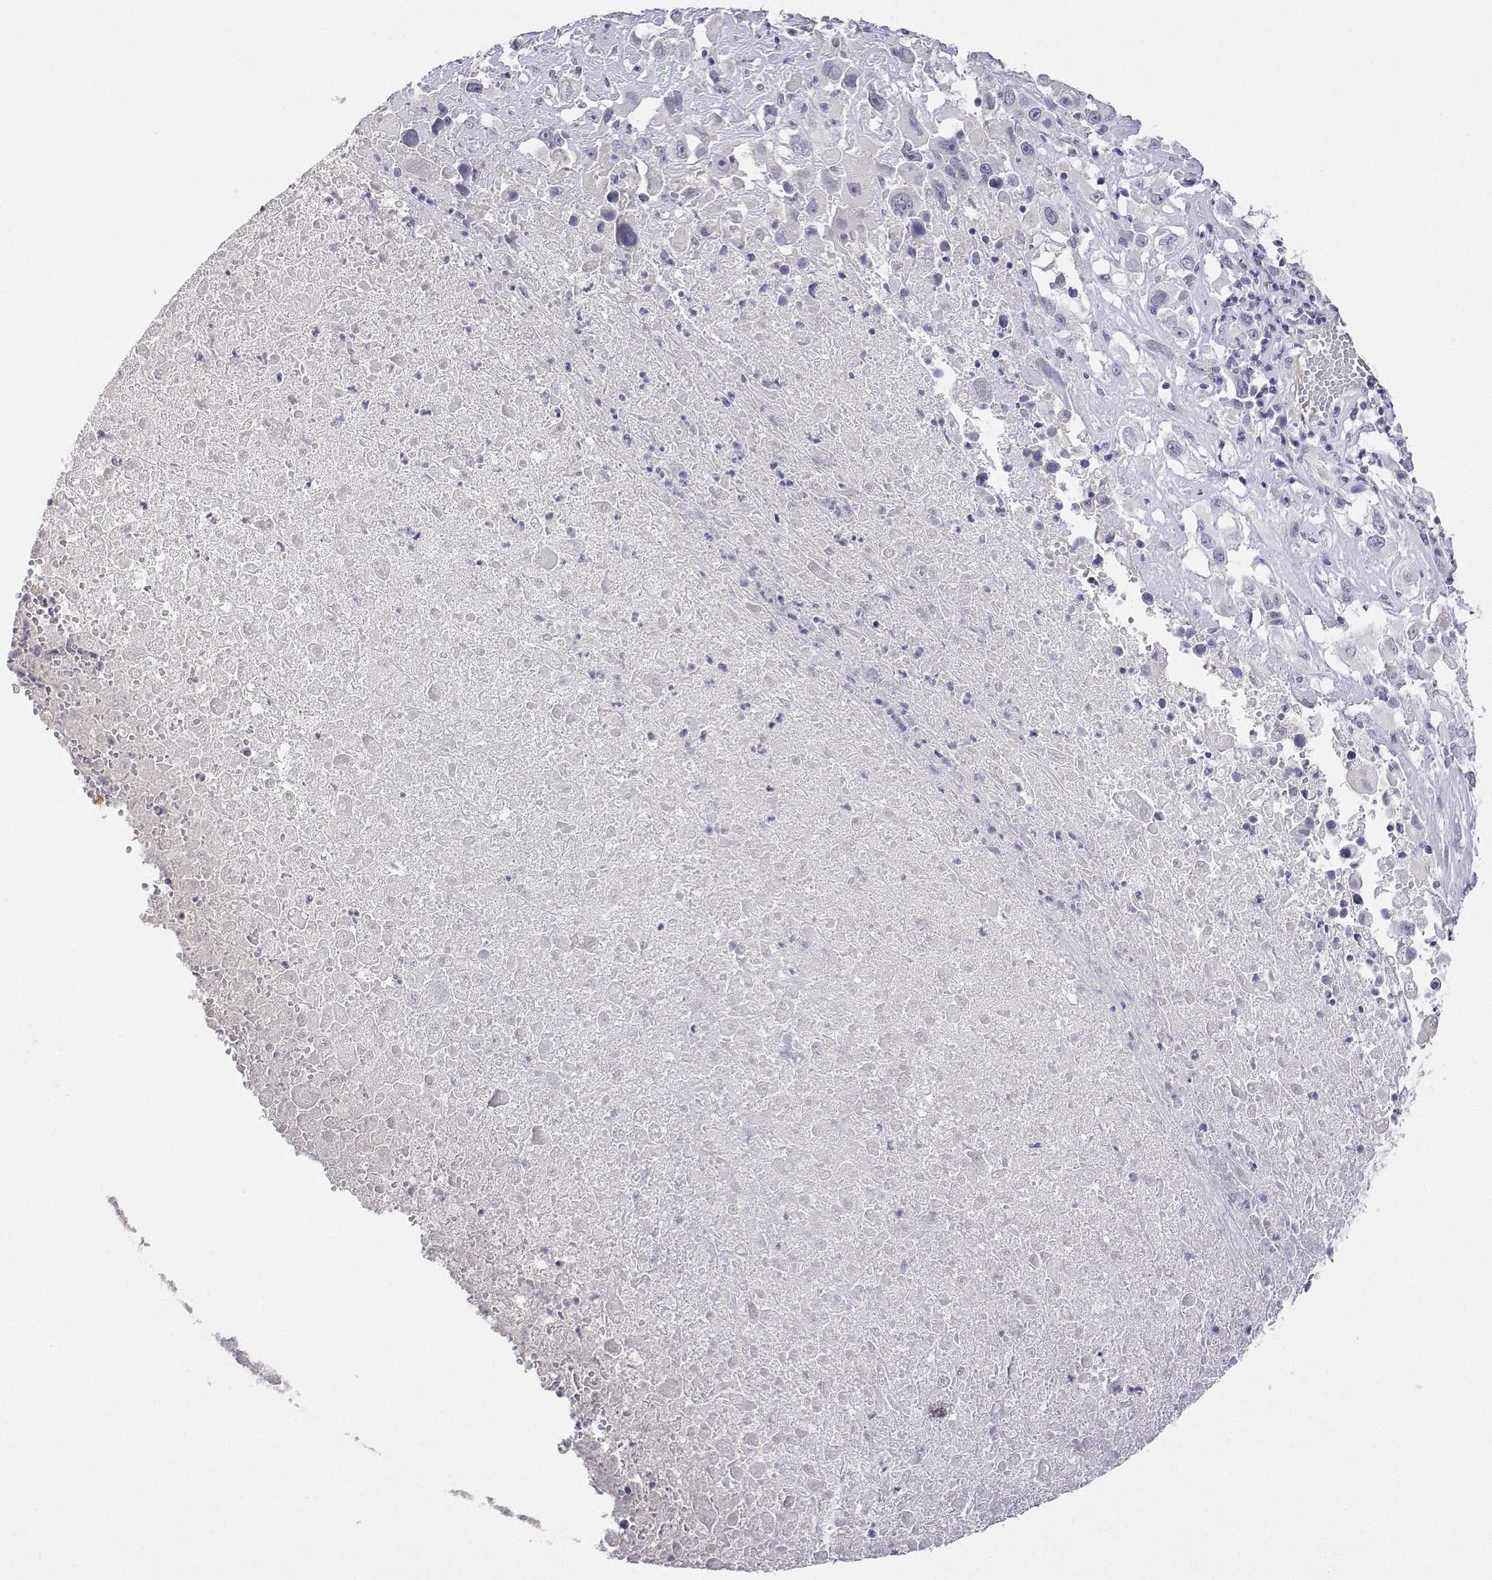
{"staining": {"intensity": "negative", "quantity": "none", "location": "none"}, "tissue": "melanoma", "cell_type": "Tumor cells", "image_type": "cancer", "snomed": [{"axis": "morphology", "description": "Malignant melanoma, Metastatic site"}, {"axis": "topography", "description": "Soft tissue"}], "caption": "Immunohistochemistry micrograph of human malignant melanoma (metastatic site) stained for a protein (brown), which displays no expression in tumor cells.", "gene": "PLCB1", "patient": {"sex": "male", "age": 50}}